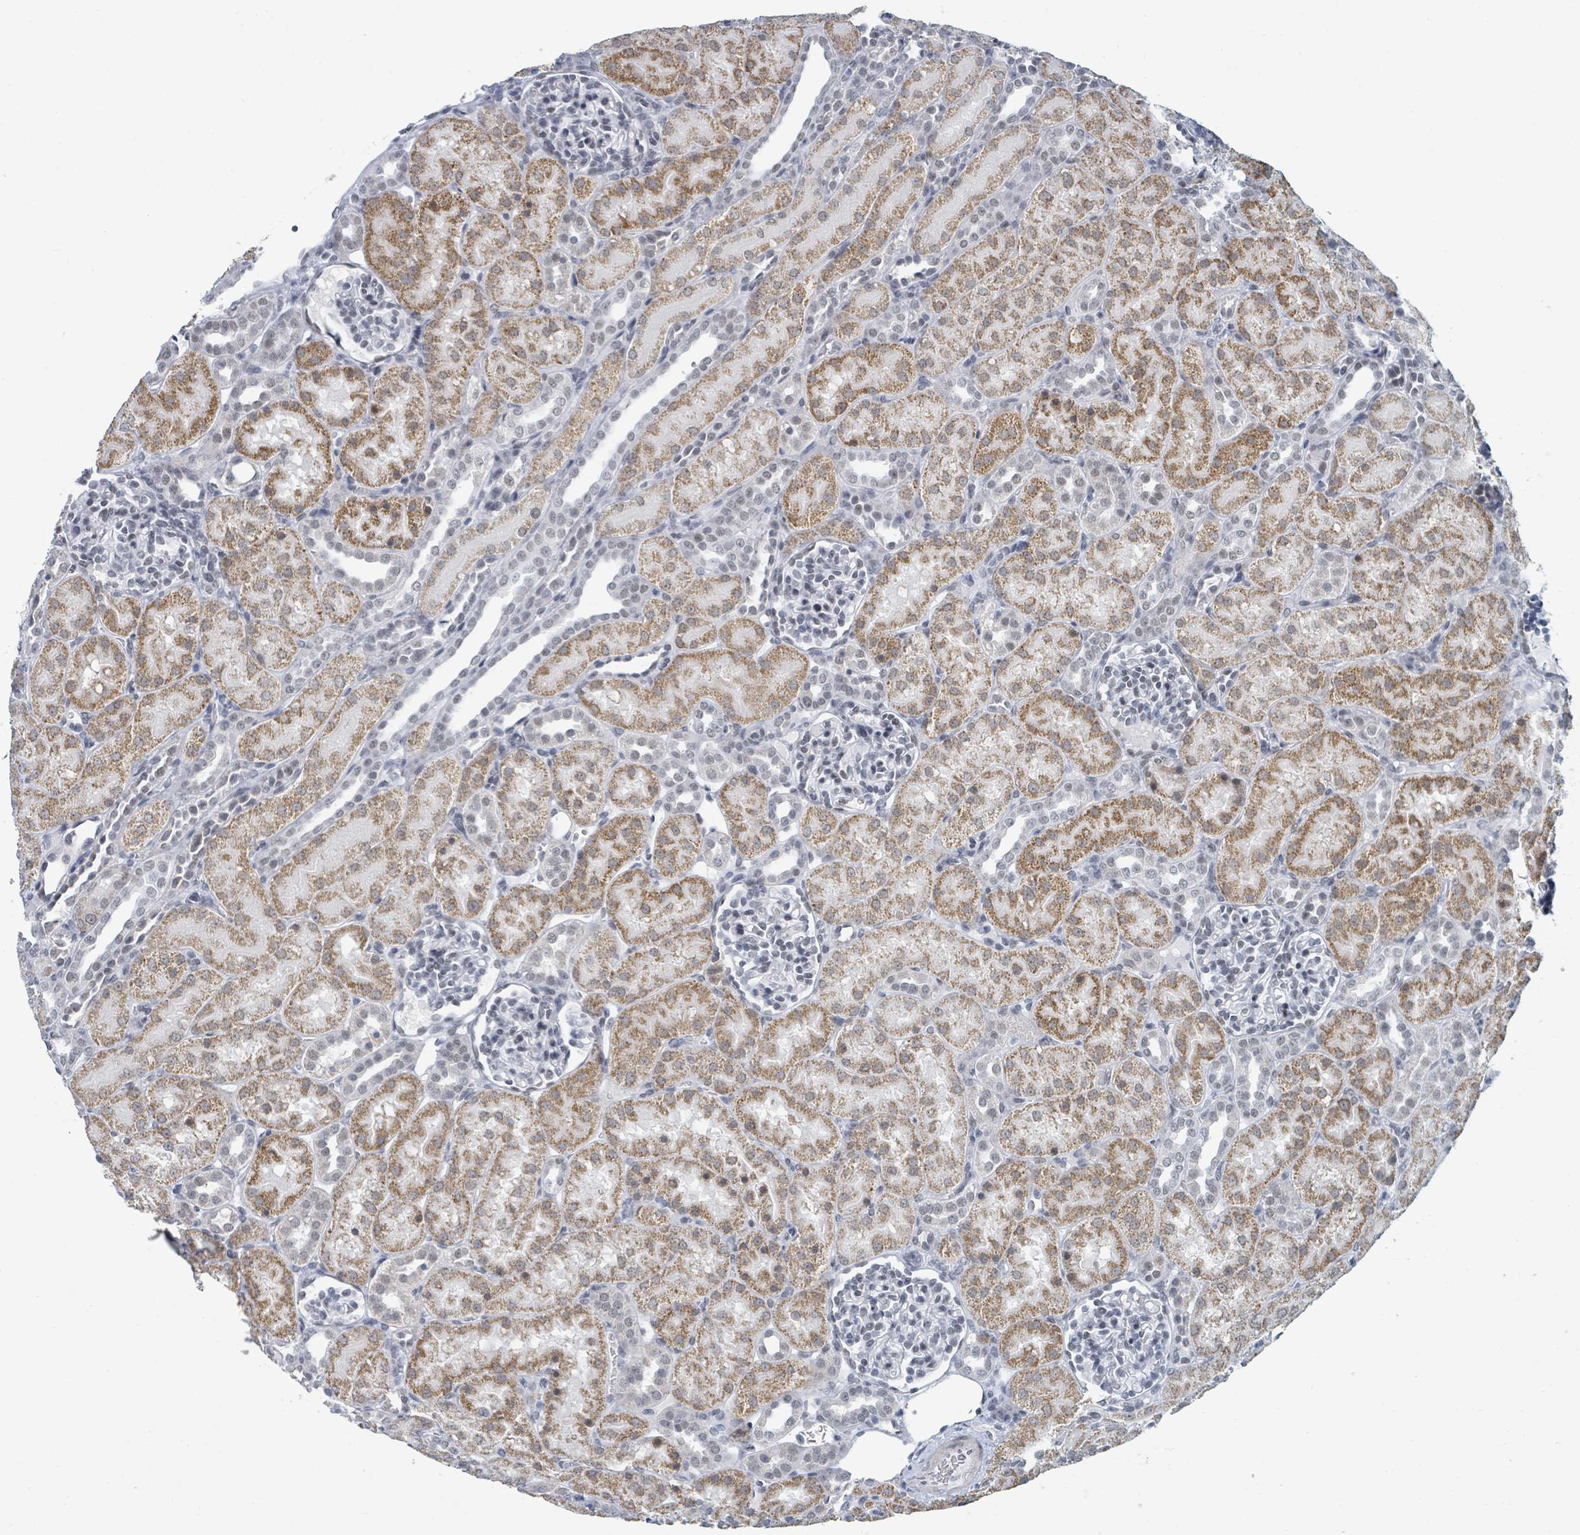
{"staining": {"intensity": "negative", "quantity": "none", "location": "none"}, "tissue": "kidney", "cell_type": "Cells in glomeruli", "image_type": "normal", "snomed": [{"axis": "morphology", "description": "Normal tissue, NOS"}, {"axis": "topography", "description": "Kidney"}], "caption": "A photomicrograph of kidney stained for a protein demonstrates no brown staining in cells in glomeruli.", "gene": "EHMT2", "patient": {"sex": "male", "age": 1}}